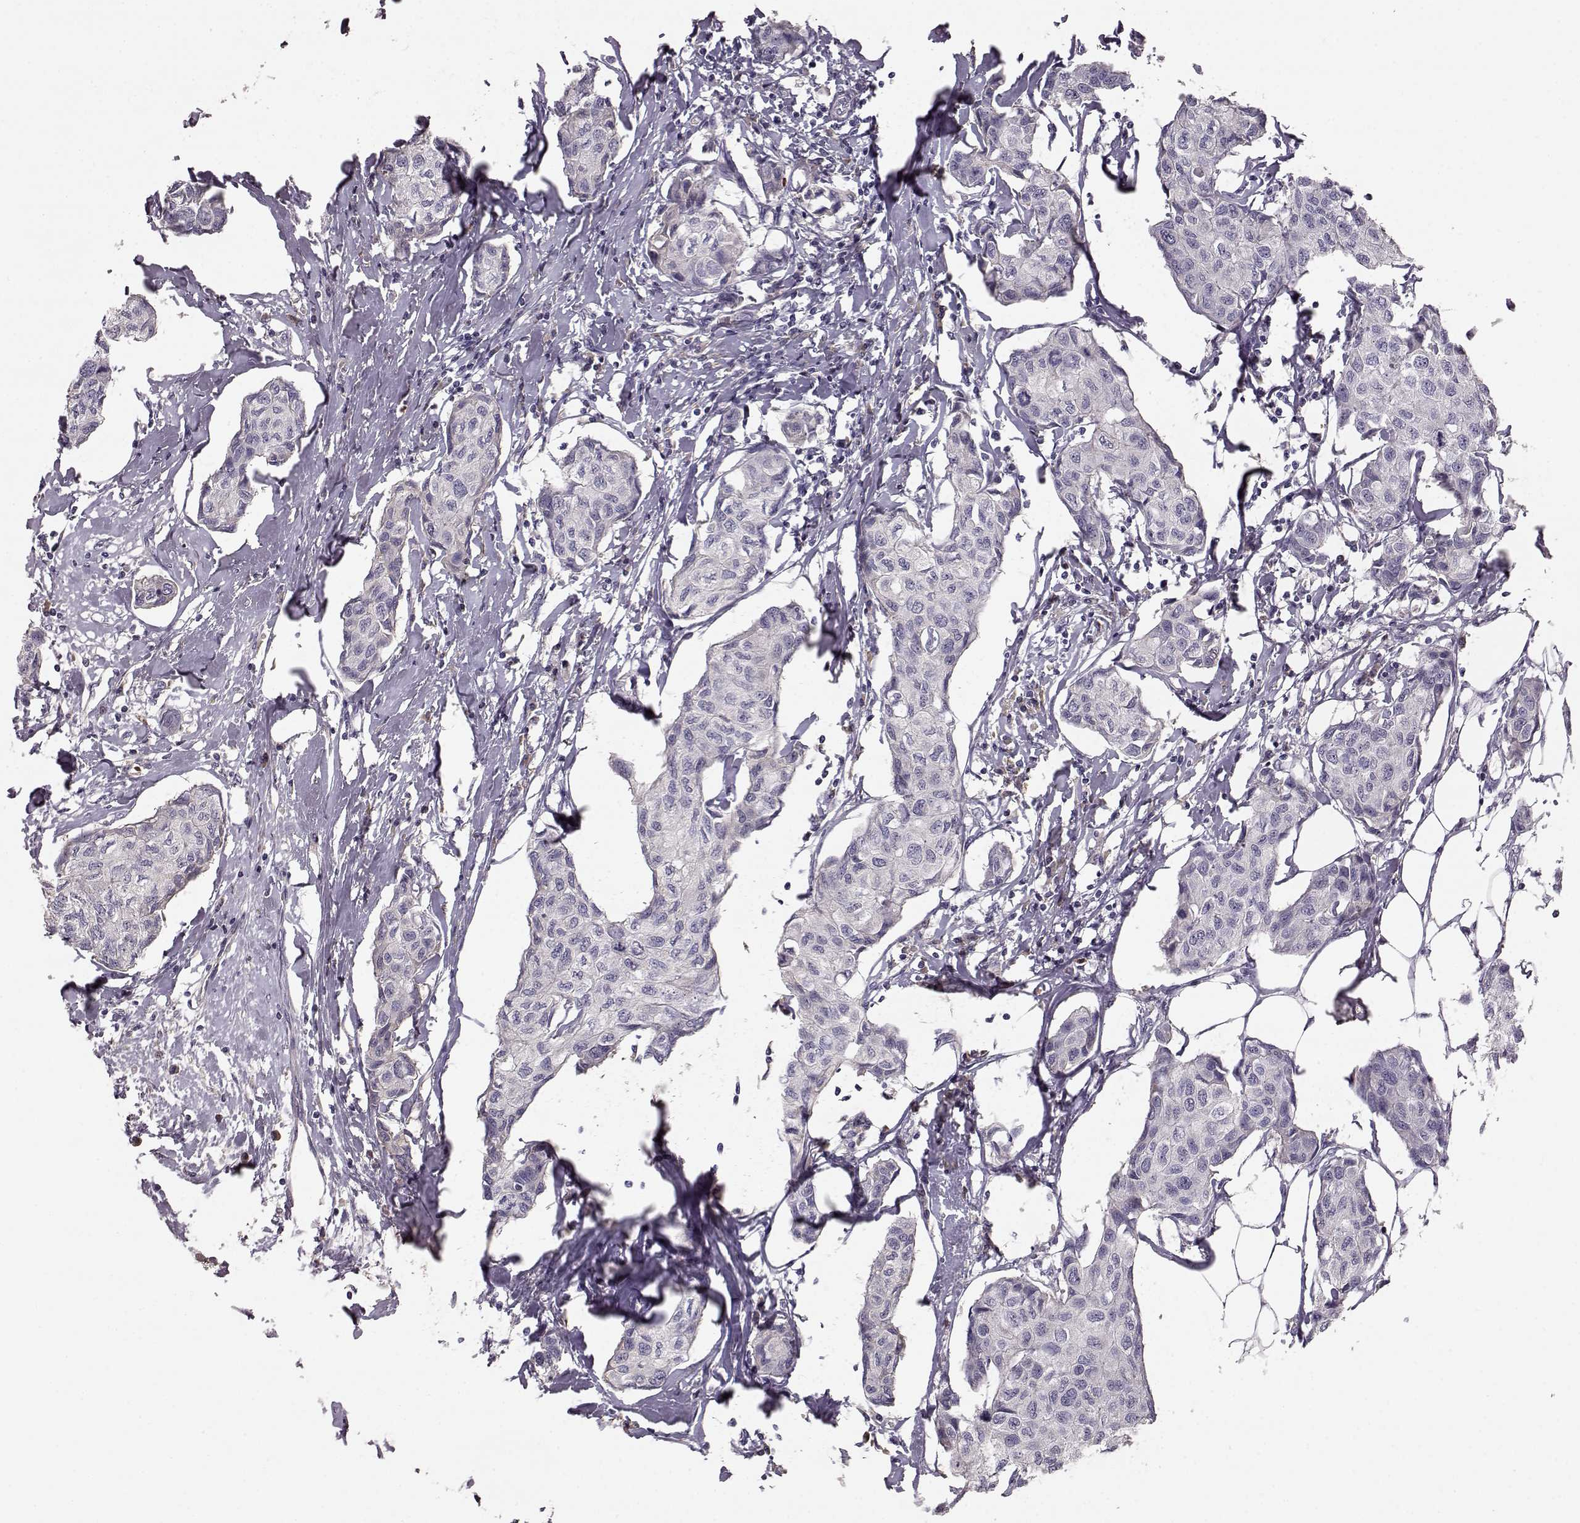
{"staining": {"intensity": "negative", "quantity": "none", "location": "none"}, "tissue": "breast cancer", "cell_type": "Tumor cells", "image_type": "cancer", "snomed": [{"axis": "morphology", "description": "Duct carcinoma"}, {"axis": "topography", "description": "Breast"}], "caption": "Tumor cells show no significant staining in breast cancer (intraductal carcinoma).", "gene": "YJEFN3", "patient": {"sex": "female", "age": 80}}